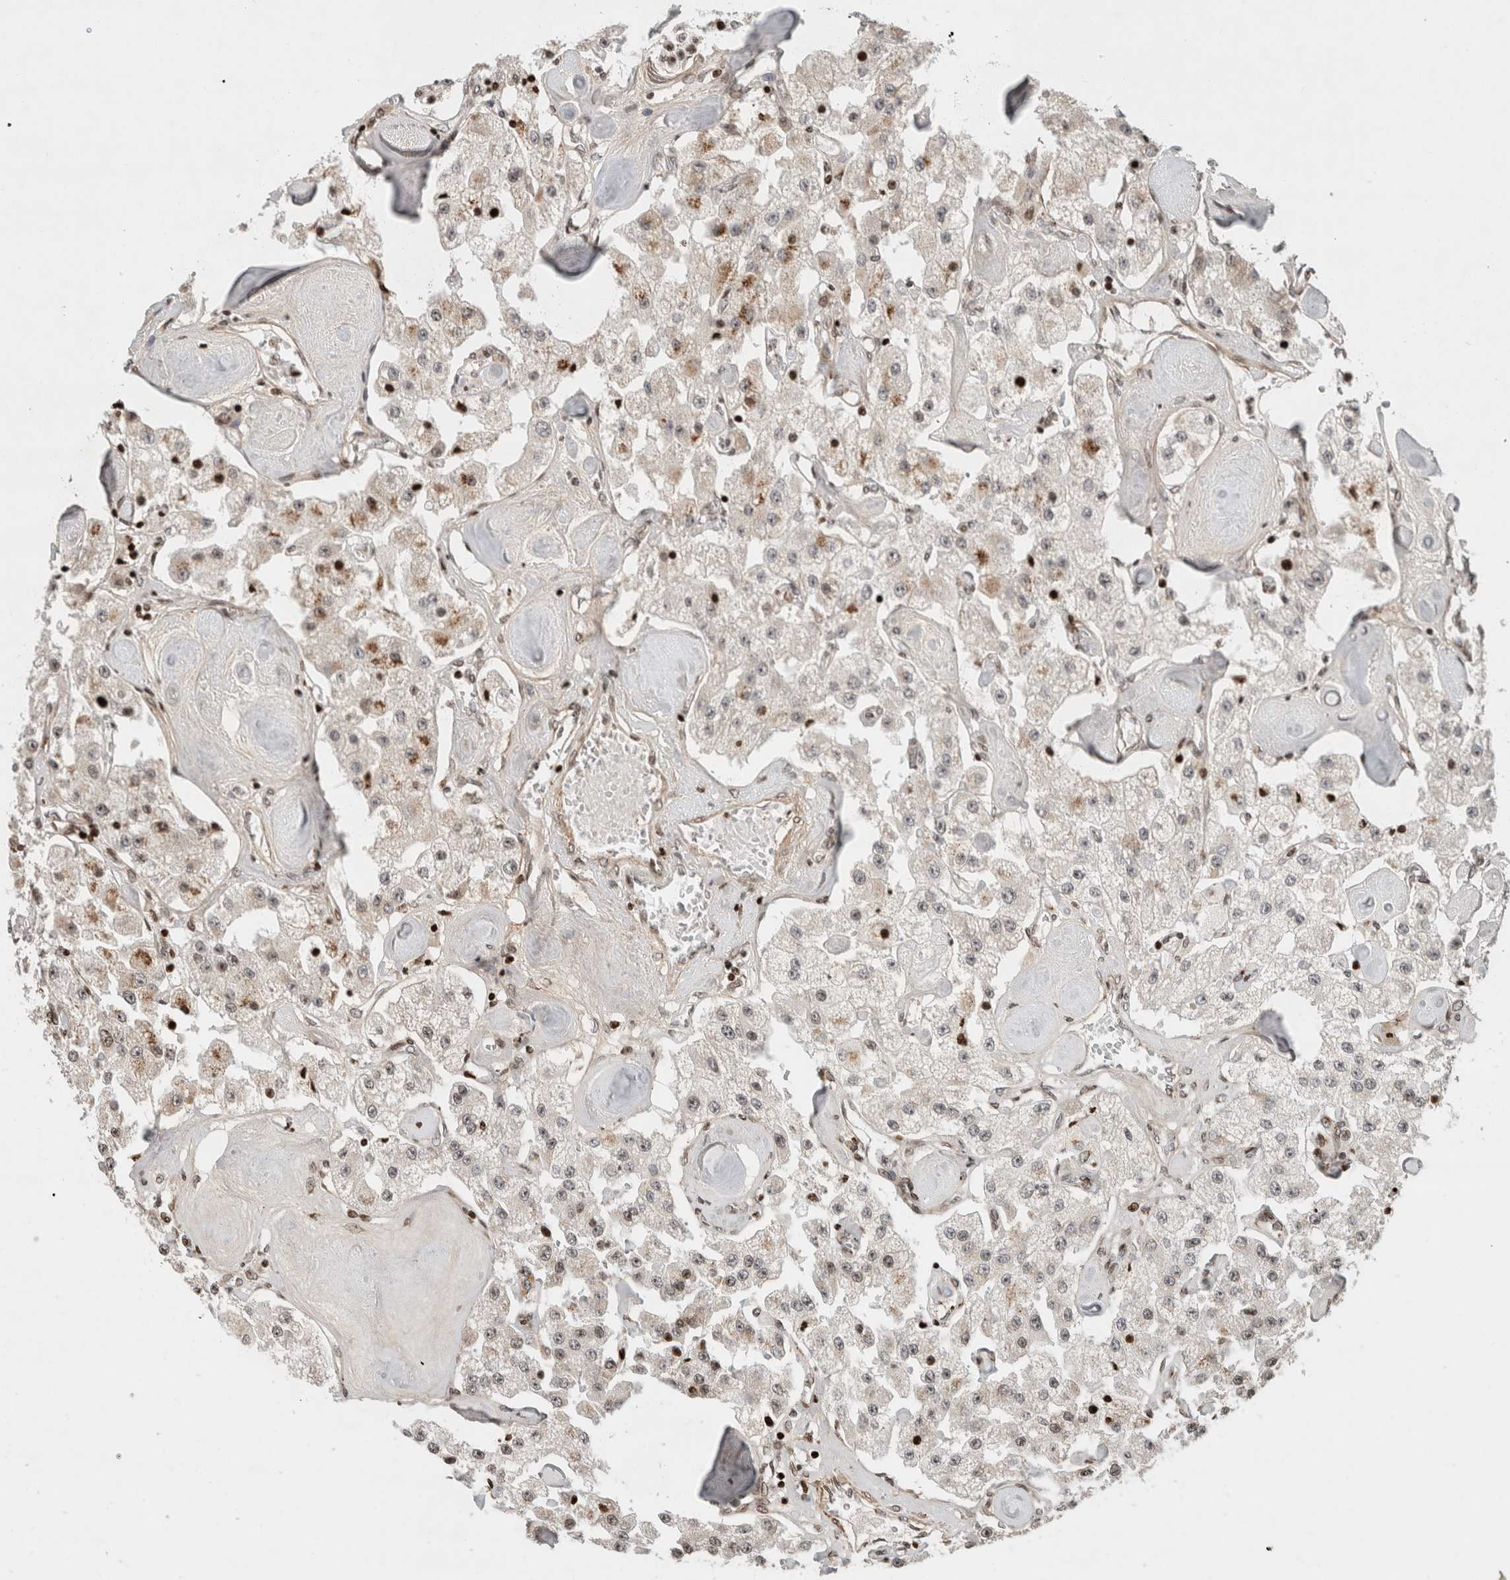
{"staining": {"intensity": "weak", "quantity": "<25%", "location": "cytoplasmic/membranous"}, "tissue": "carcinoid", "cell_type": "Tumor cells", "image_type": "cancer", "snomed": [{"axis": "morphology", "description": "Carcinoid, malignant, NOS"}, {"axis": "topography", "description": "Pancreas"}], "caption": "High power microscopy histopathology image of an immunohistochemistry photomicrograph of carcinoid, revealing no significant positivity in tumor cells.", "gene": "GINS4", "patient": {"sex": "male", "age": 41}}